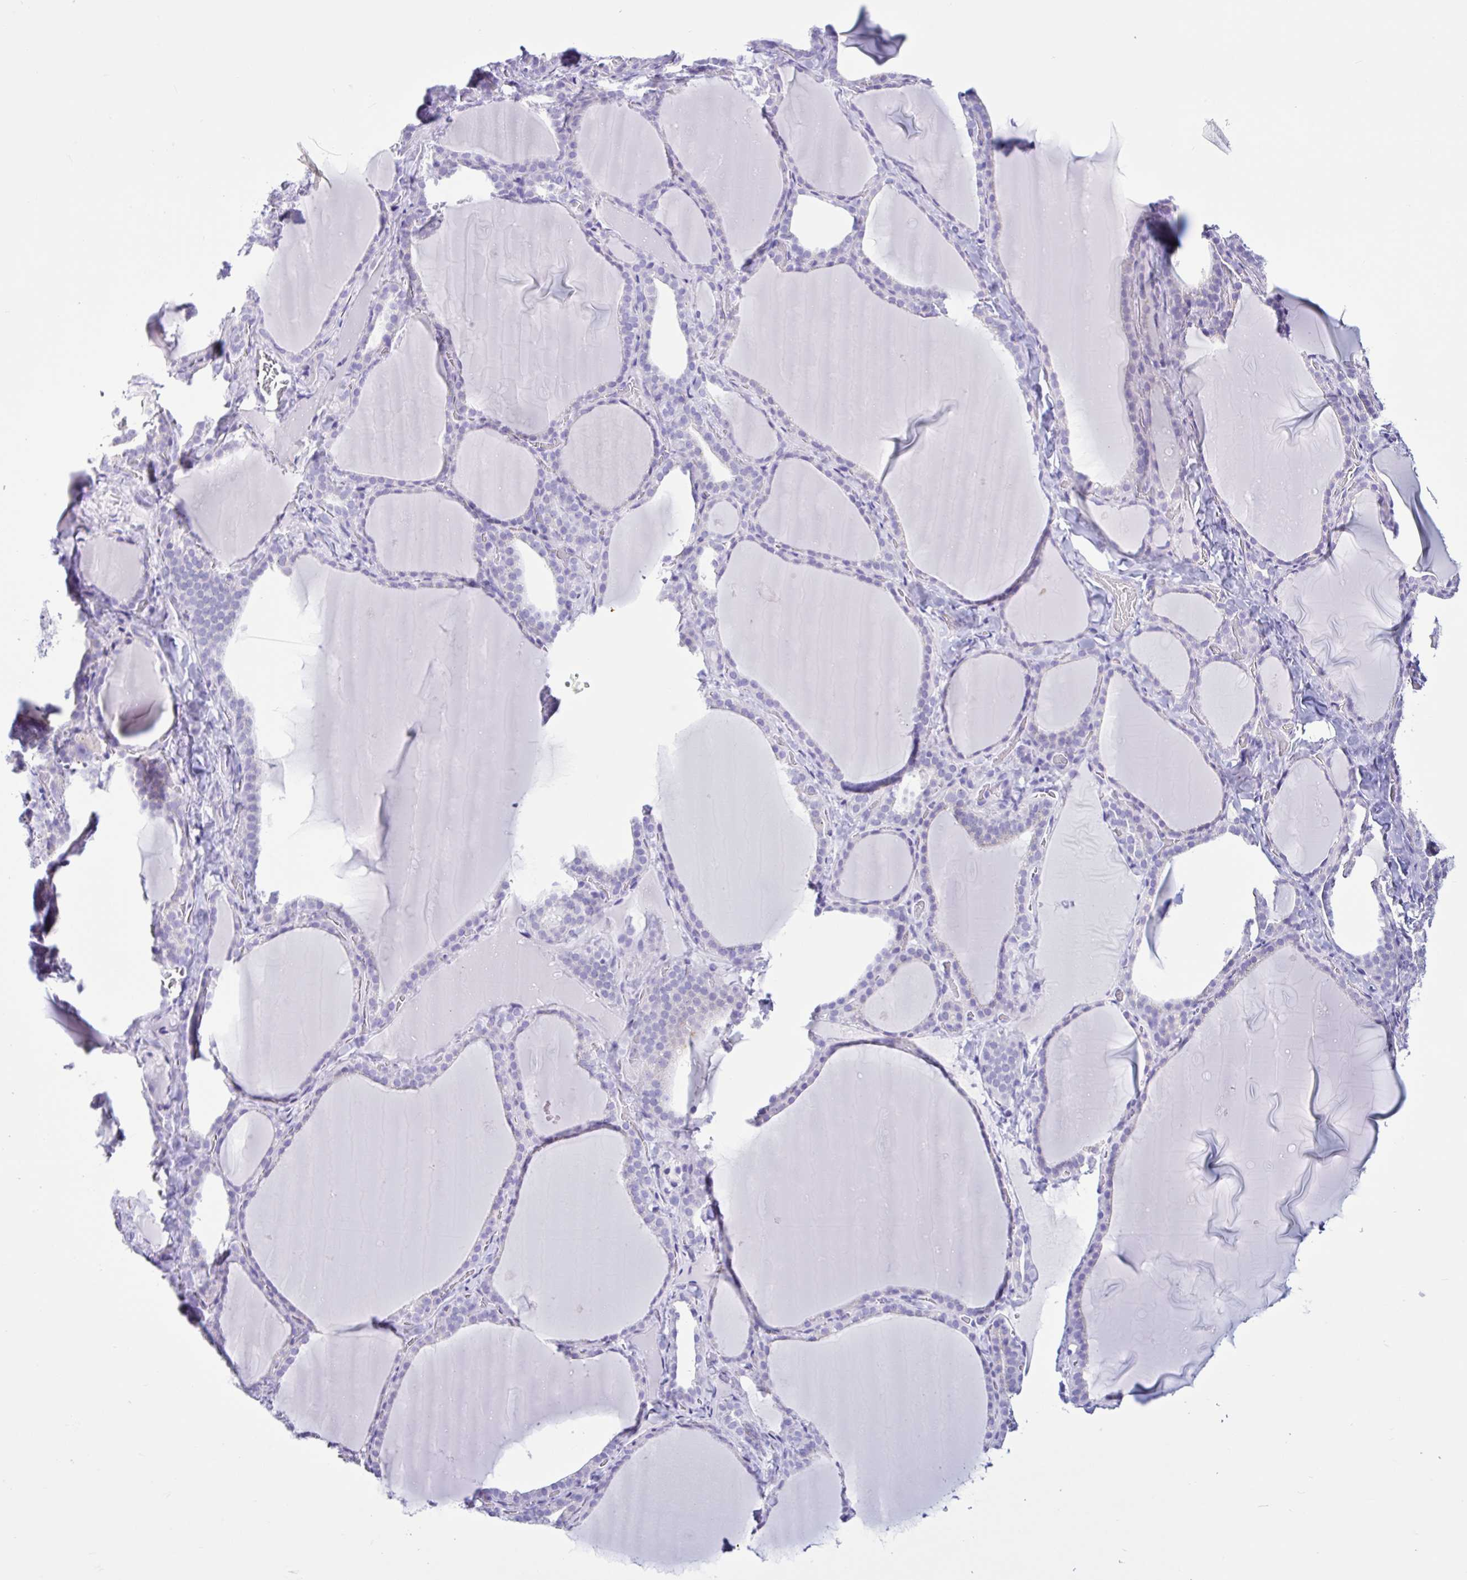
{"staining": {"intensity": "negative", "quantity": "none", "location": "none"}, "tissue": "thyroid gland", "cell_type": "Glandular cells", "image_type": "normal", "snomed": [{"axis": "morphology", "description": "Normal tissue, NOS"}, {"axis": "topography", "description": "Thyroid gland"}], "caption": "Glandular cells are negative for protein expression in unremarkable human thyroid gland. (DAB (3,3'-diaminobenzidine) immunohistochemistry visualized using brightfield microscopy, high magnification).", "gene": "CYP19A1", "patient": {"sex": "female", "age": 22}}